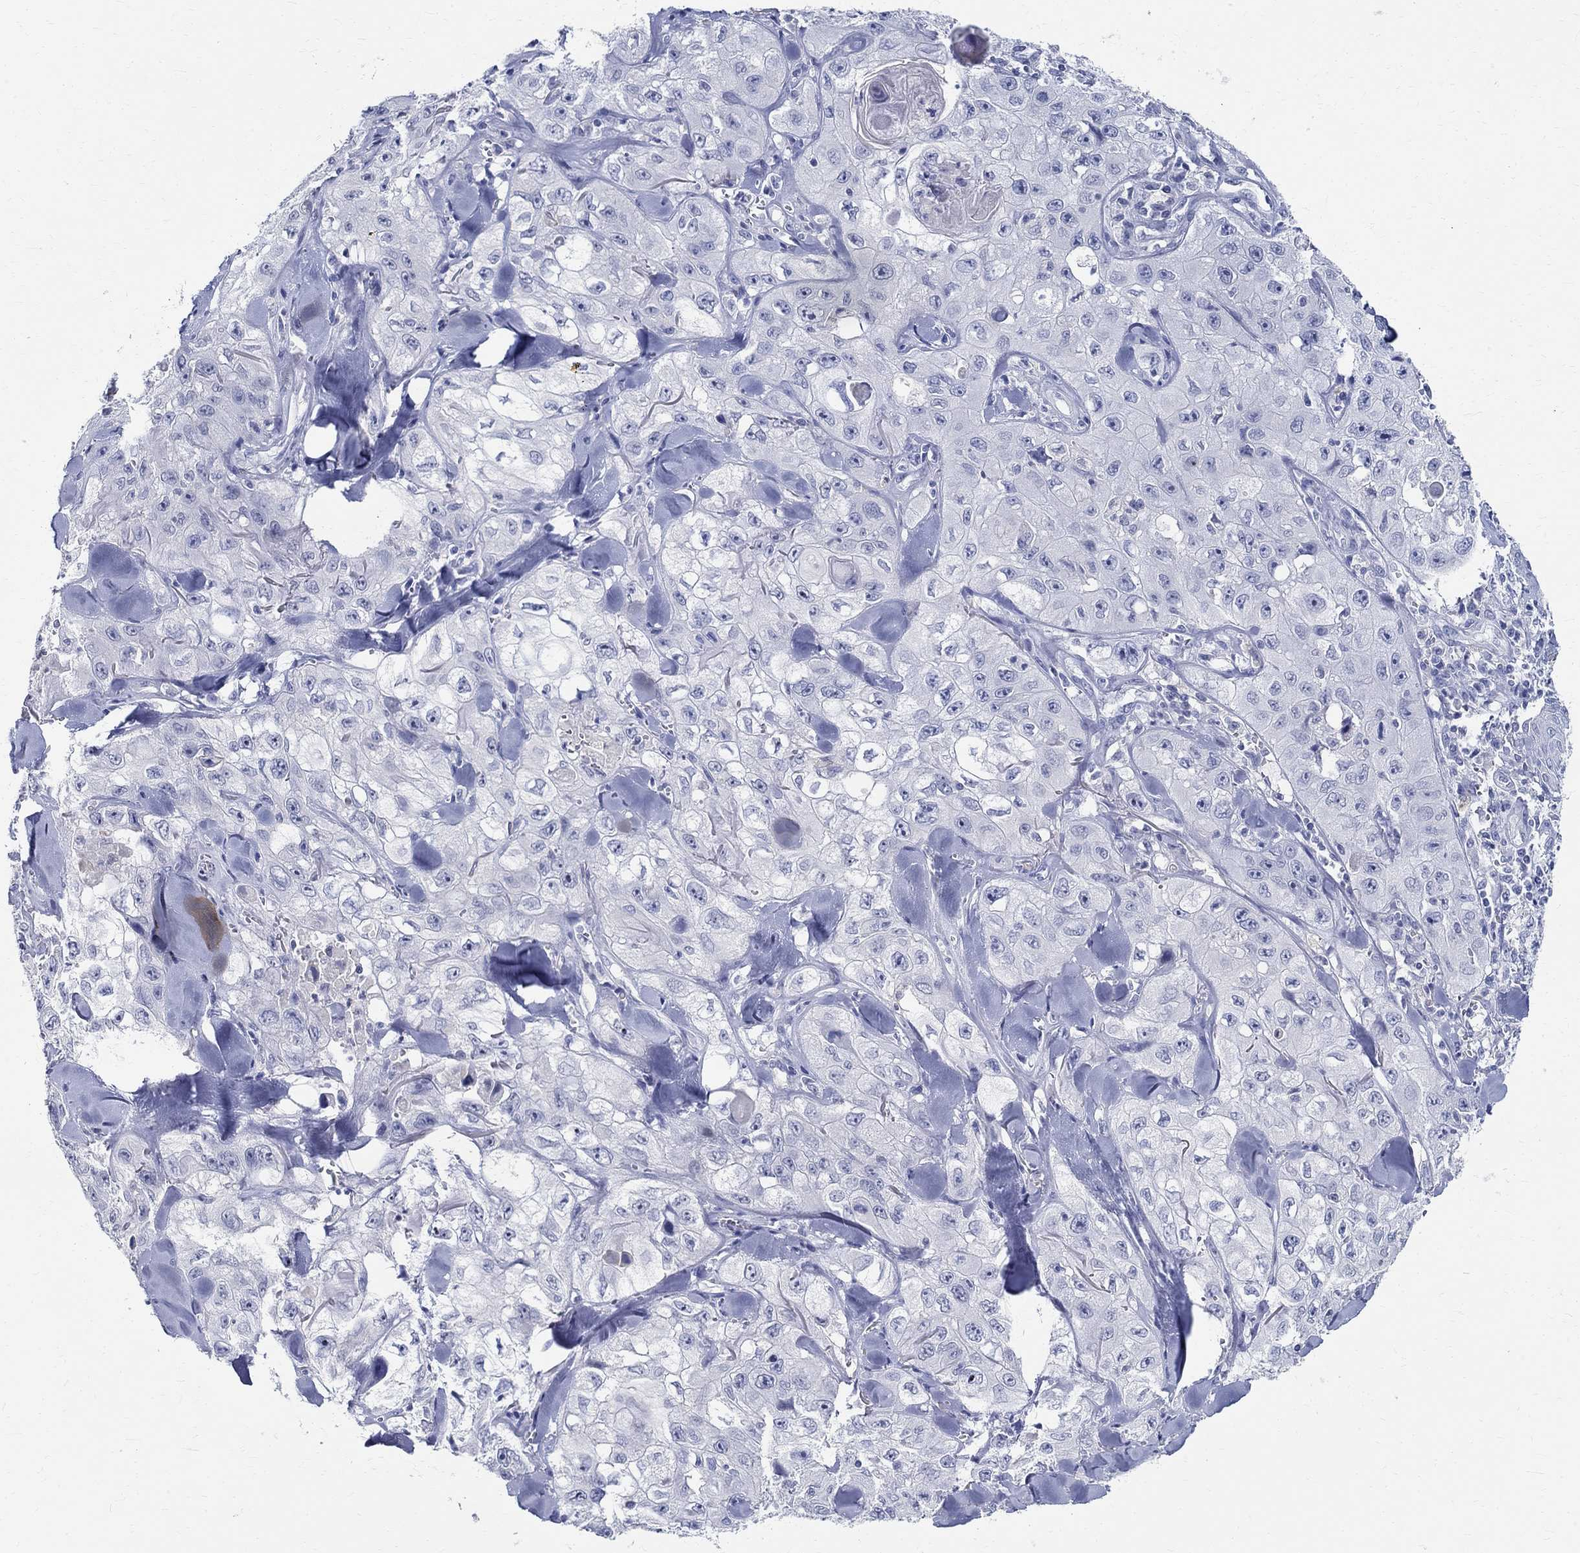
{"staining": {"intensity": "negative", "quantity": "none", "location": "none"}, "tissue": "skin cancer", "cell_type": "Tumor cells", "image_type": "cancer", "snomed": [{"axis": "morphology", "description": "Squamous cell carcinoma, NOS"}, {"axis": "topography", "description": "Skin"}, {"axis": "topography", "description": "Subcutis"}], "caption": "An image of human skin cancer is negative for staining in tumor cells.", "gene": "CETN1", "patient": {"sex": "male", "age": 73}}